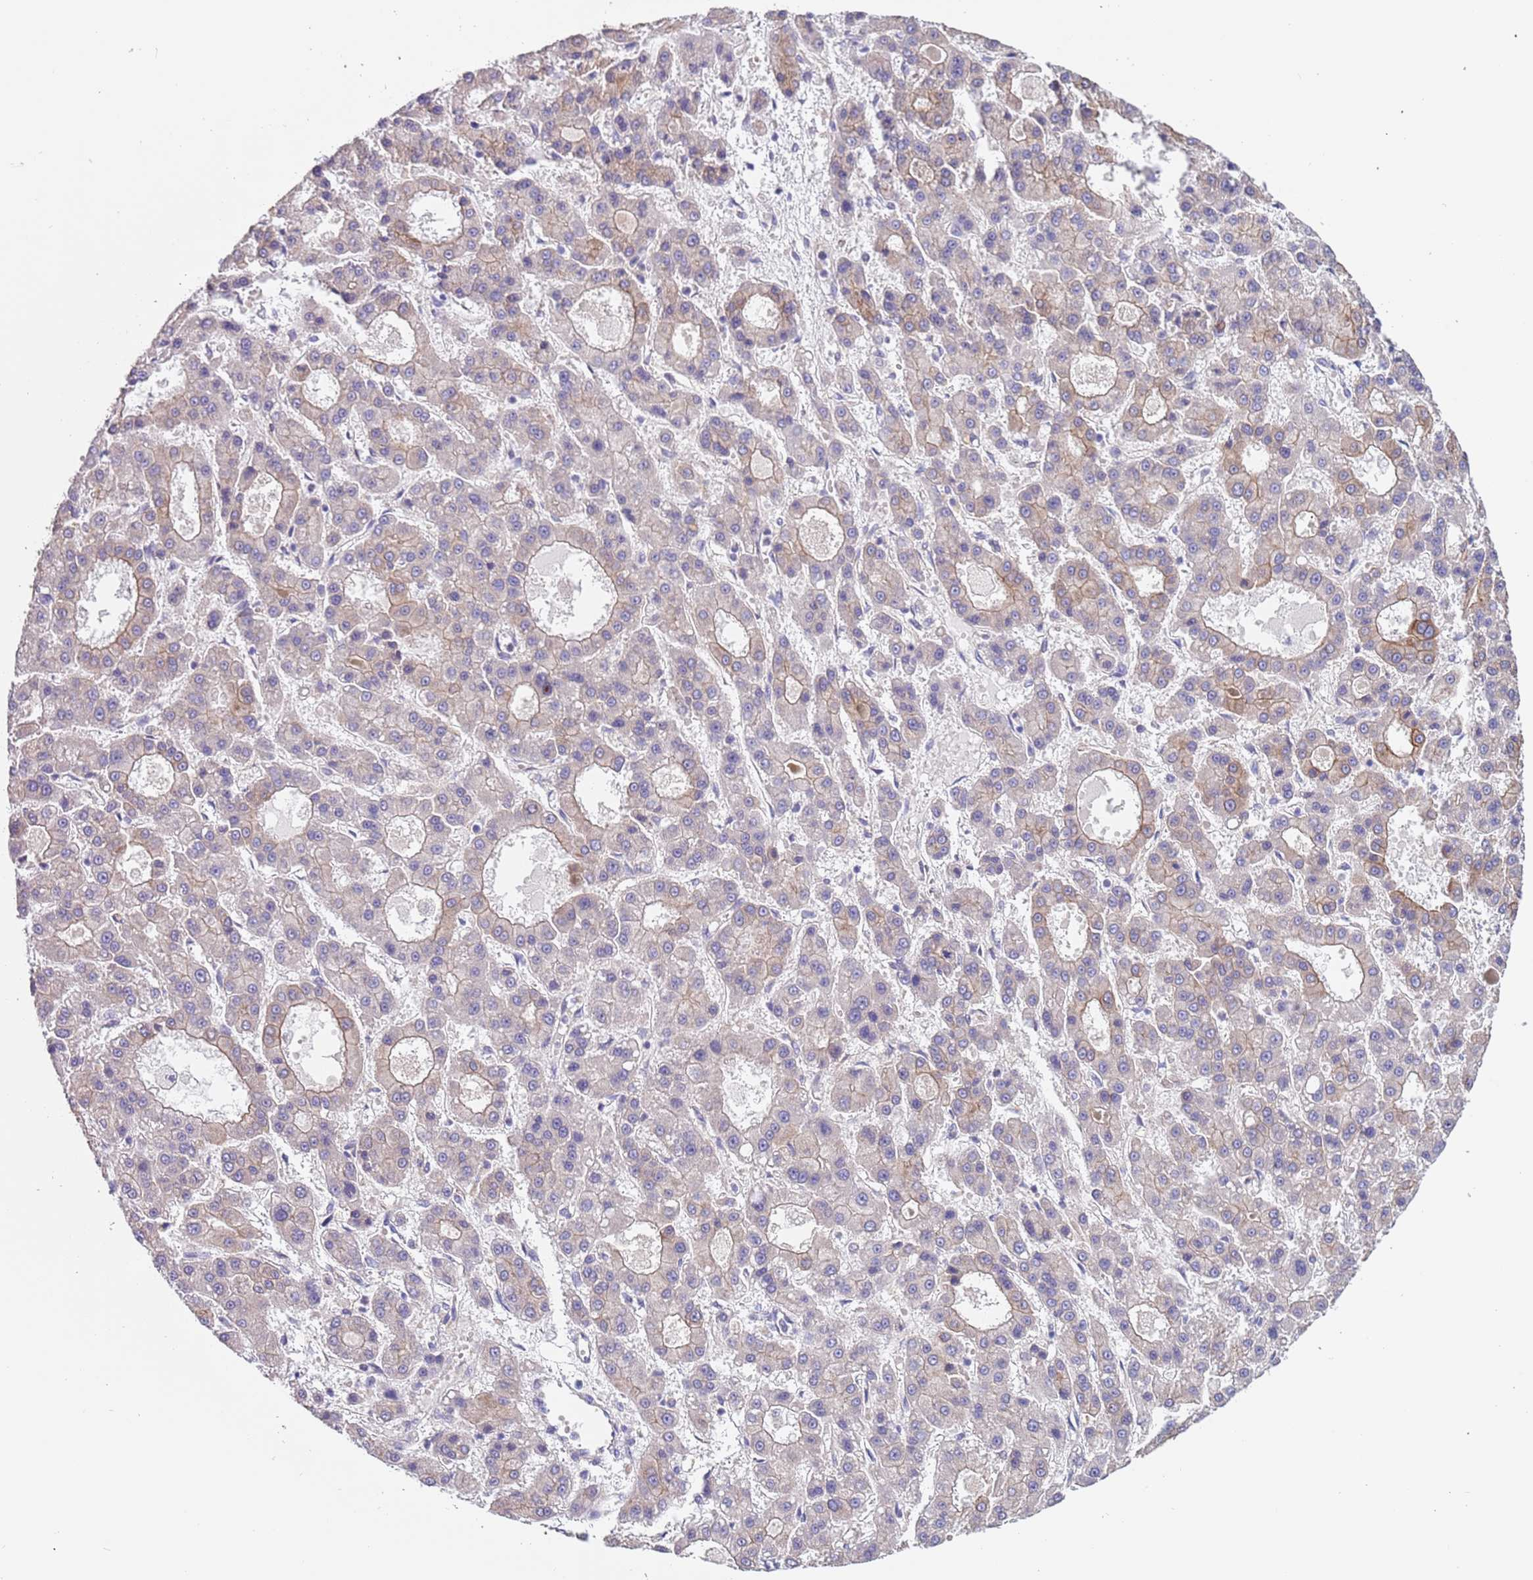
{"staining": {"intensity": "weak", "quantity": "<25%", "location": "cytoplasmic/membranous"}, "tissue": "liver cancer", "cell_type": "Tumor cells", "image_type": "cancer", "snomed": [{"axis": "morphology", "description": "Carcinoma, Hepatocellular, NOS"}, {"axis": "topography", "description": "Liver"}], "caption": "This is an immunohistochemistry image of human liver cancer. There is no positivity in tumor cells.", "gene": "LAMB4", "patient": {"sex": "male", "age": 70}}